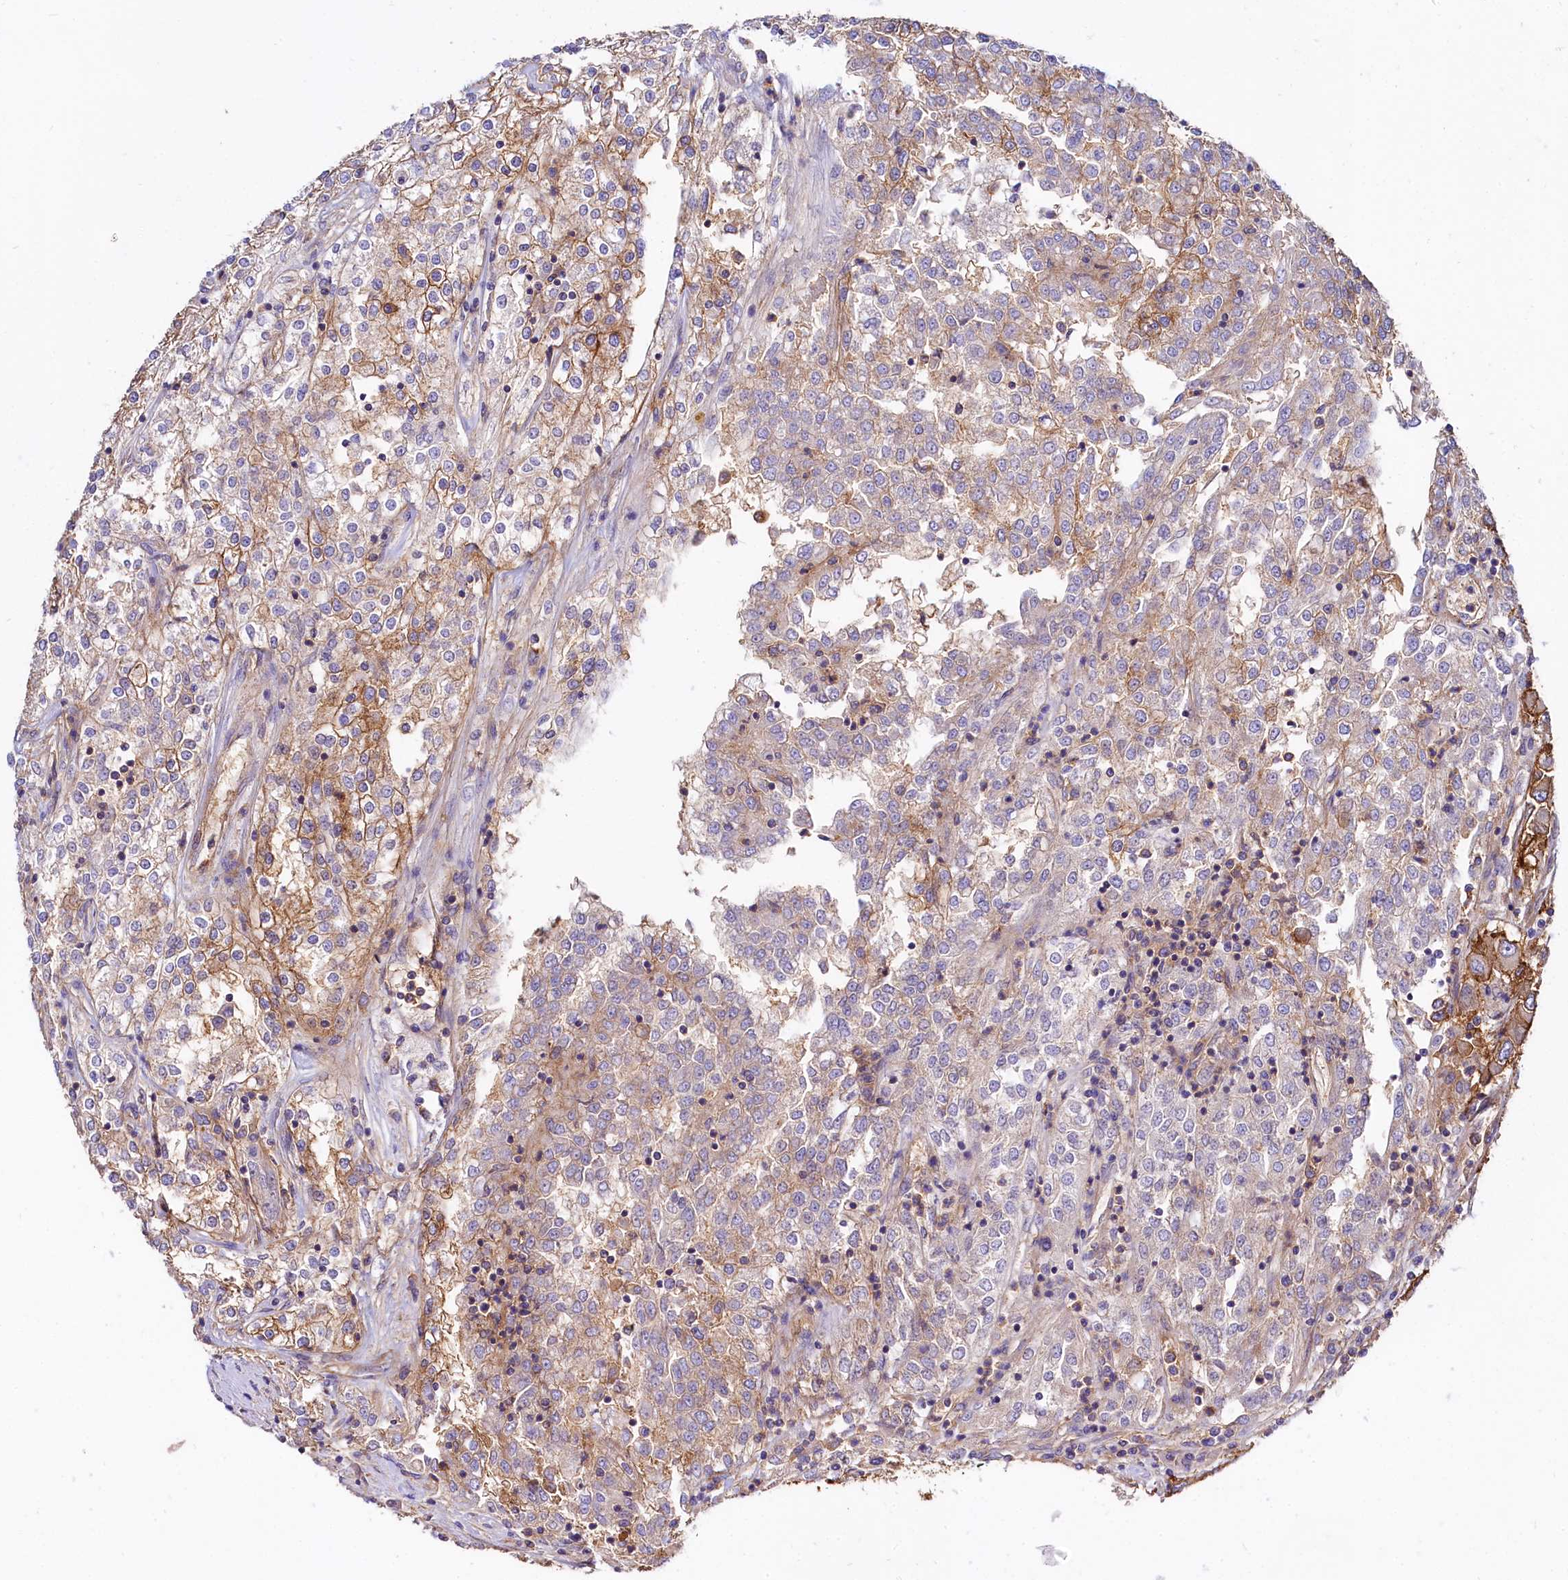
{"staining": {"intensity": "moderate", "quantity": "25%-75%", "location": "cytoplasmic/membranous"}, "tissue": "renal cancer", "cell_type": "Tumor cells", "image_type": "cancer", "snomed": [{"axis": "morphology", "description": "Adenocarcinoma, NOS"}, {"axis": "topography", "description": "Kidney"}], "caption": "Immunohistochemistry (DAB (3,3'-diaminobenzidine)) staining of renal adenocarcinoma exhibits moderate cytoplasmic/membranous protein expression in about 25%-75% of tumor cells. (brown staining indicates protein expression, while blue staining denotes nuclei).", "gene": "ANO6", "patient": {"sex": "female", "age": 52}}